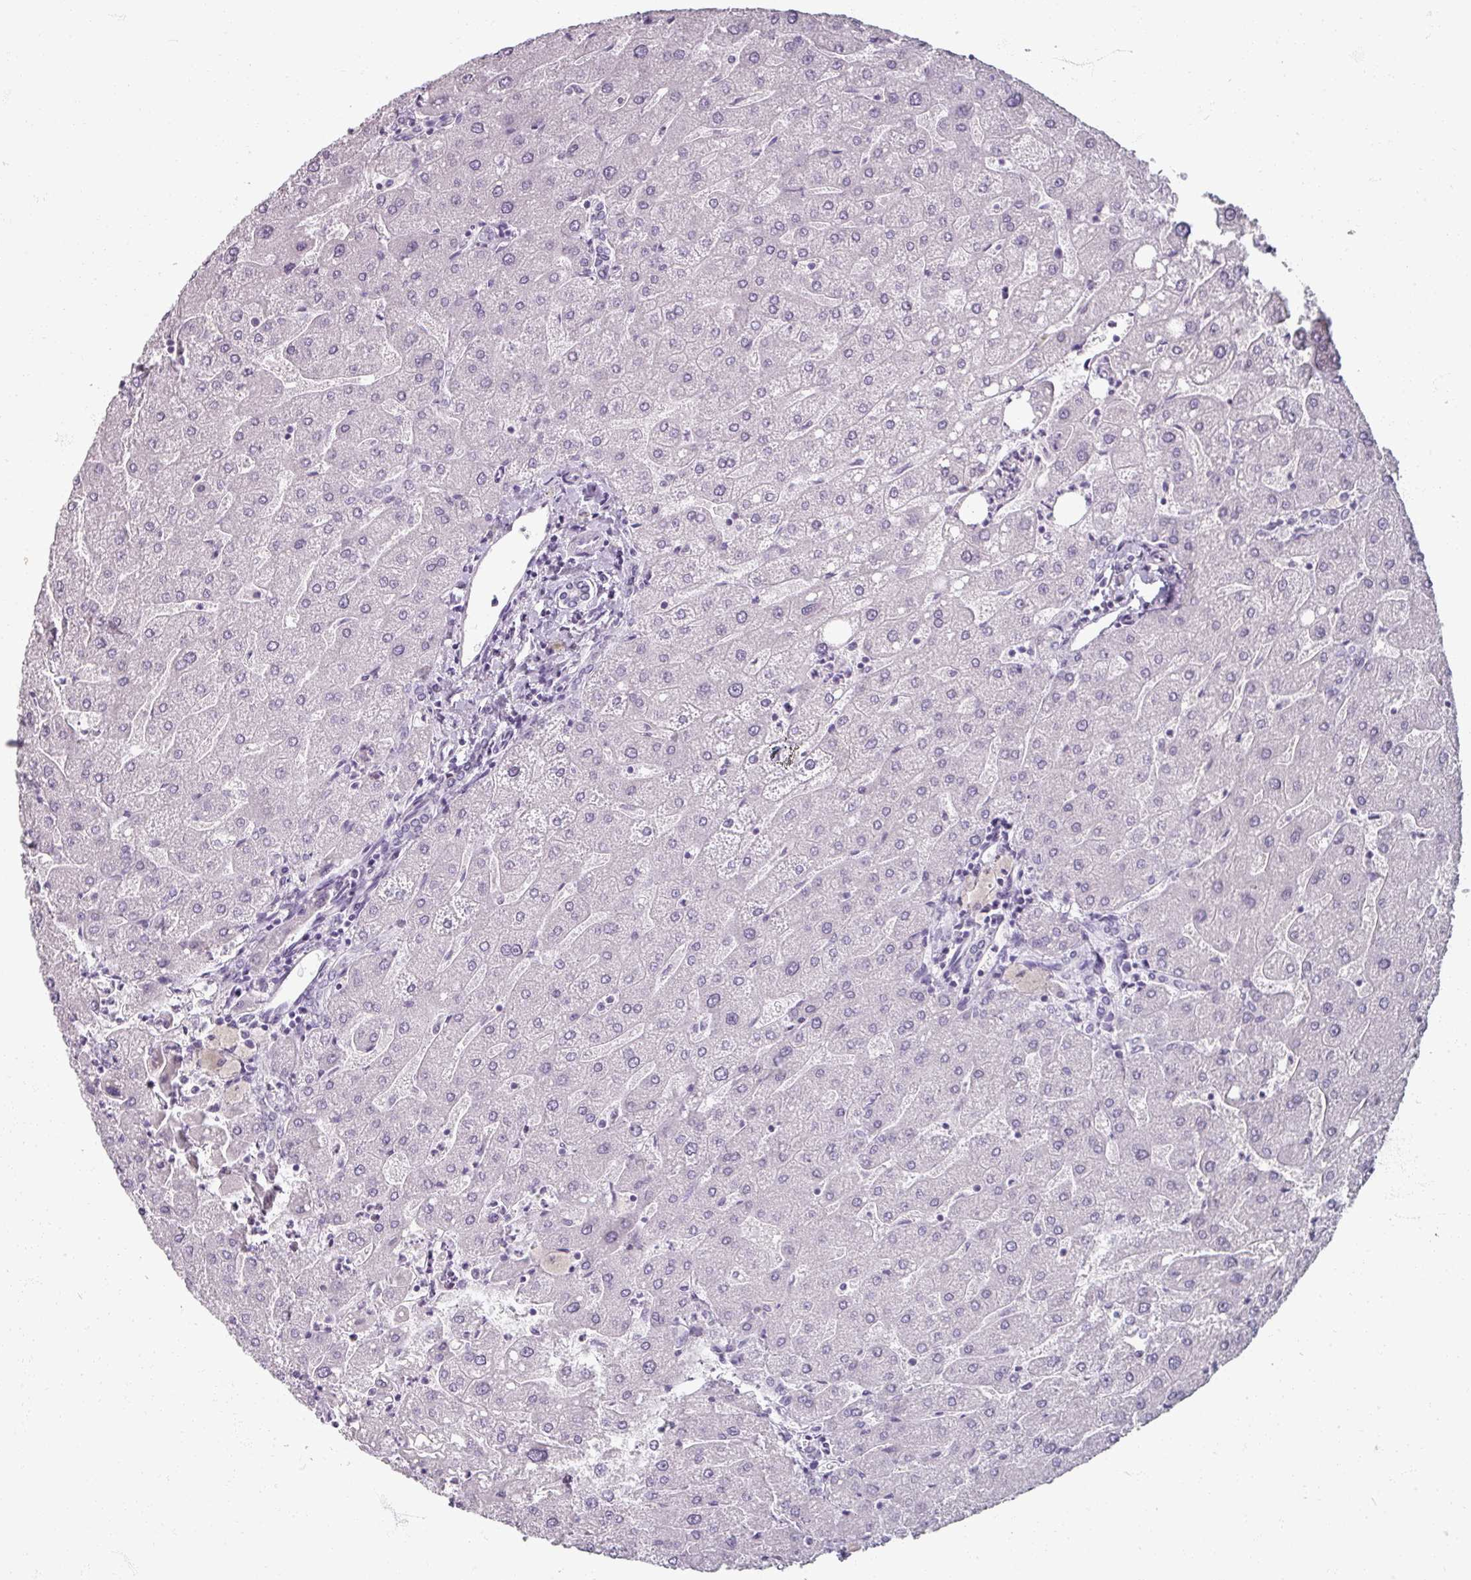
{"staining": {"intensity": "negative", "quantity": "none", "location": "none"}, "tissue": "liver", "cell_type": "Cholangiocytes", "image_type": "normal", "snomed": [{"axis": "morphology", "description": "Normal tissue, NOS"}, {"axis": "topography", "description": "Liver"}], "caption": "Cholangiocytes are negative for protein expression in unremarkable human liver. Brightfield microscopy of immunohistochemistry (IHC) stained with DAB (3,3'-diaminobenzidine) (brown) and hematoxylin (blue), captured at high magnification.", "gene": "REG3A", "patient": {"sex": "male", "age": 67}}